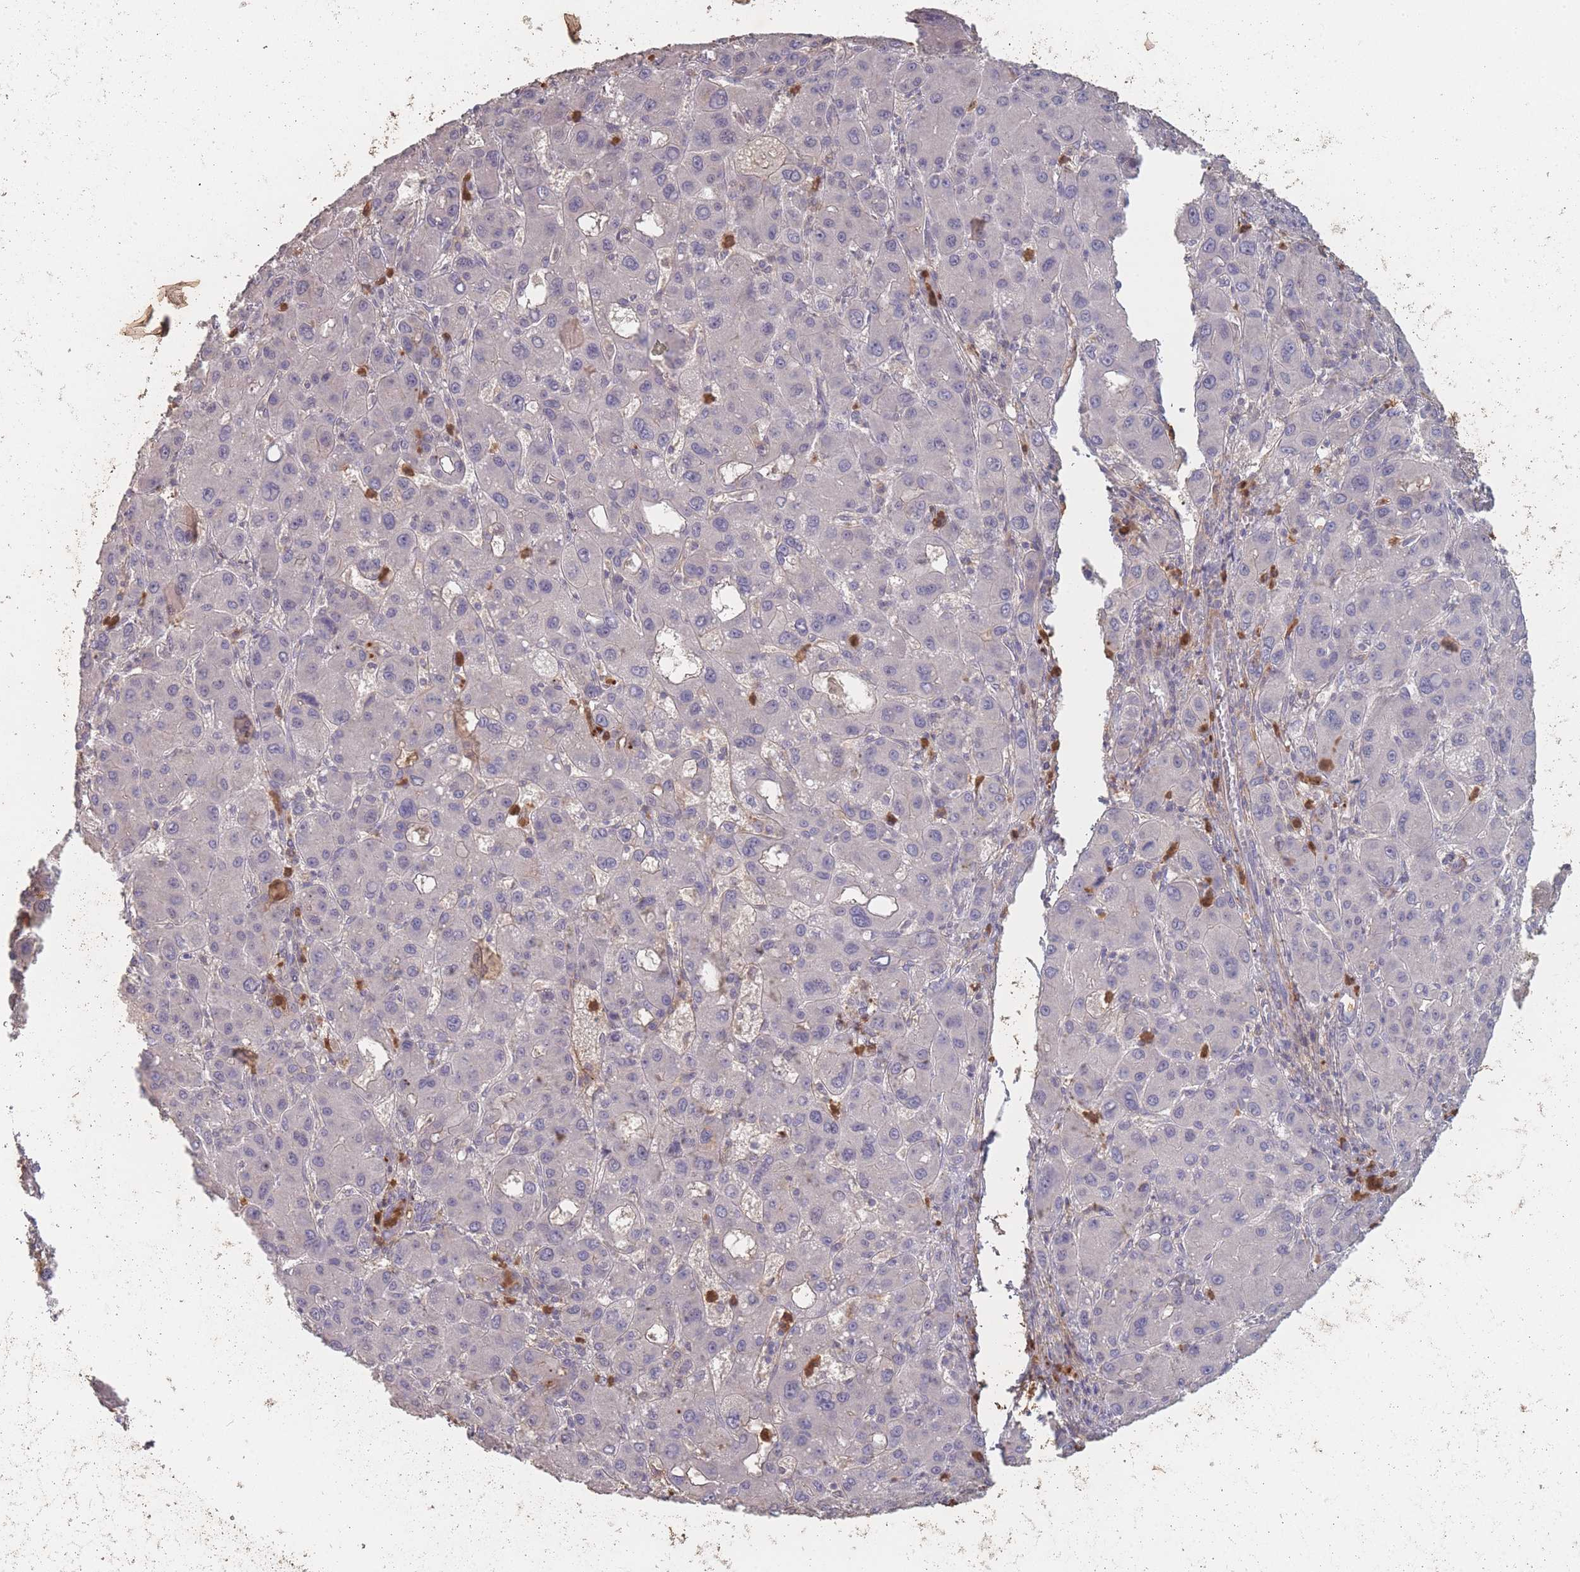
{"staining": {"intensity": "negative", "quantity": "none", "location": "none"}, "tissue": "liver cancer", "cell_type": "Tumor cells", "image_type": "cancer", "snomed": [{"axis": "morphology", "description": "Carcinoma, Hepatocellular, NOS"}, {"axis": "topography", "description": "Liver"}], "caption": "Immunohistochemistry (IHC) image of neoplastic tissue: human liver cancer stained with DAB (3,3'-diaminobenzidine) demonstrates no significant protein expression in tumor cells. (DAB (3,3'-diaminobenzidine) immunohistochemistry (IHC) with hematoxylin counter stain).", "gene": "BST1", "patient": {"sex": "male", "age": 55}}